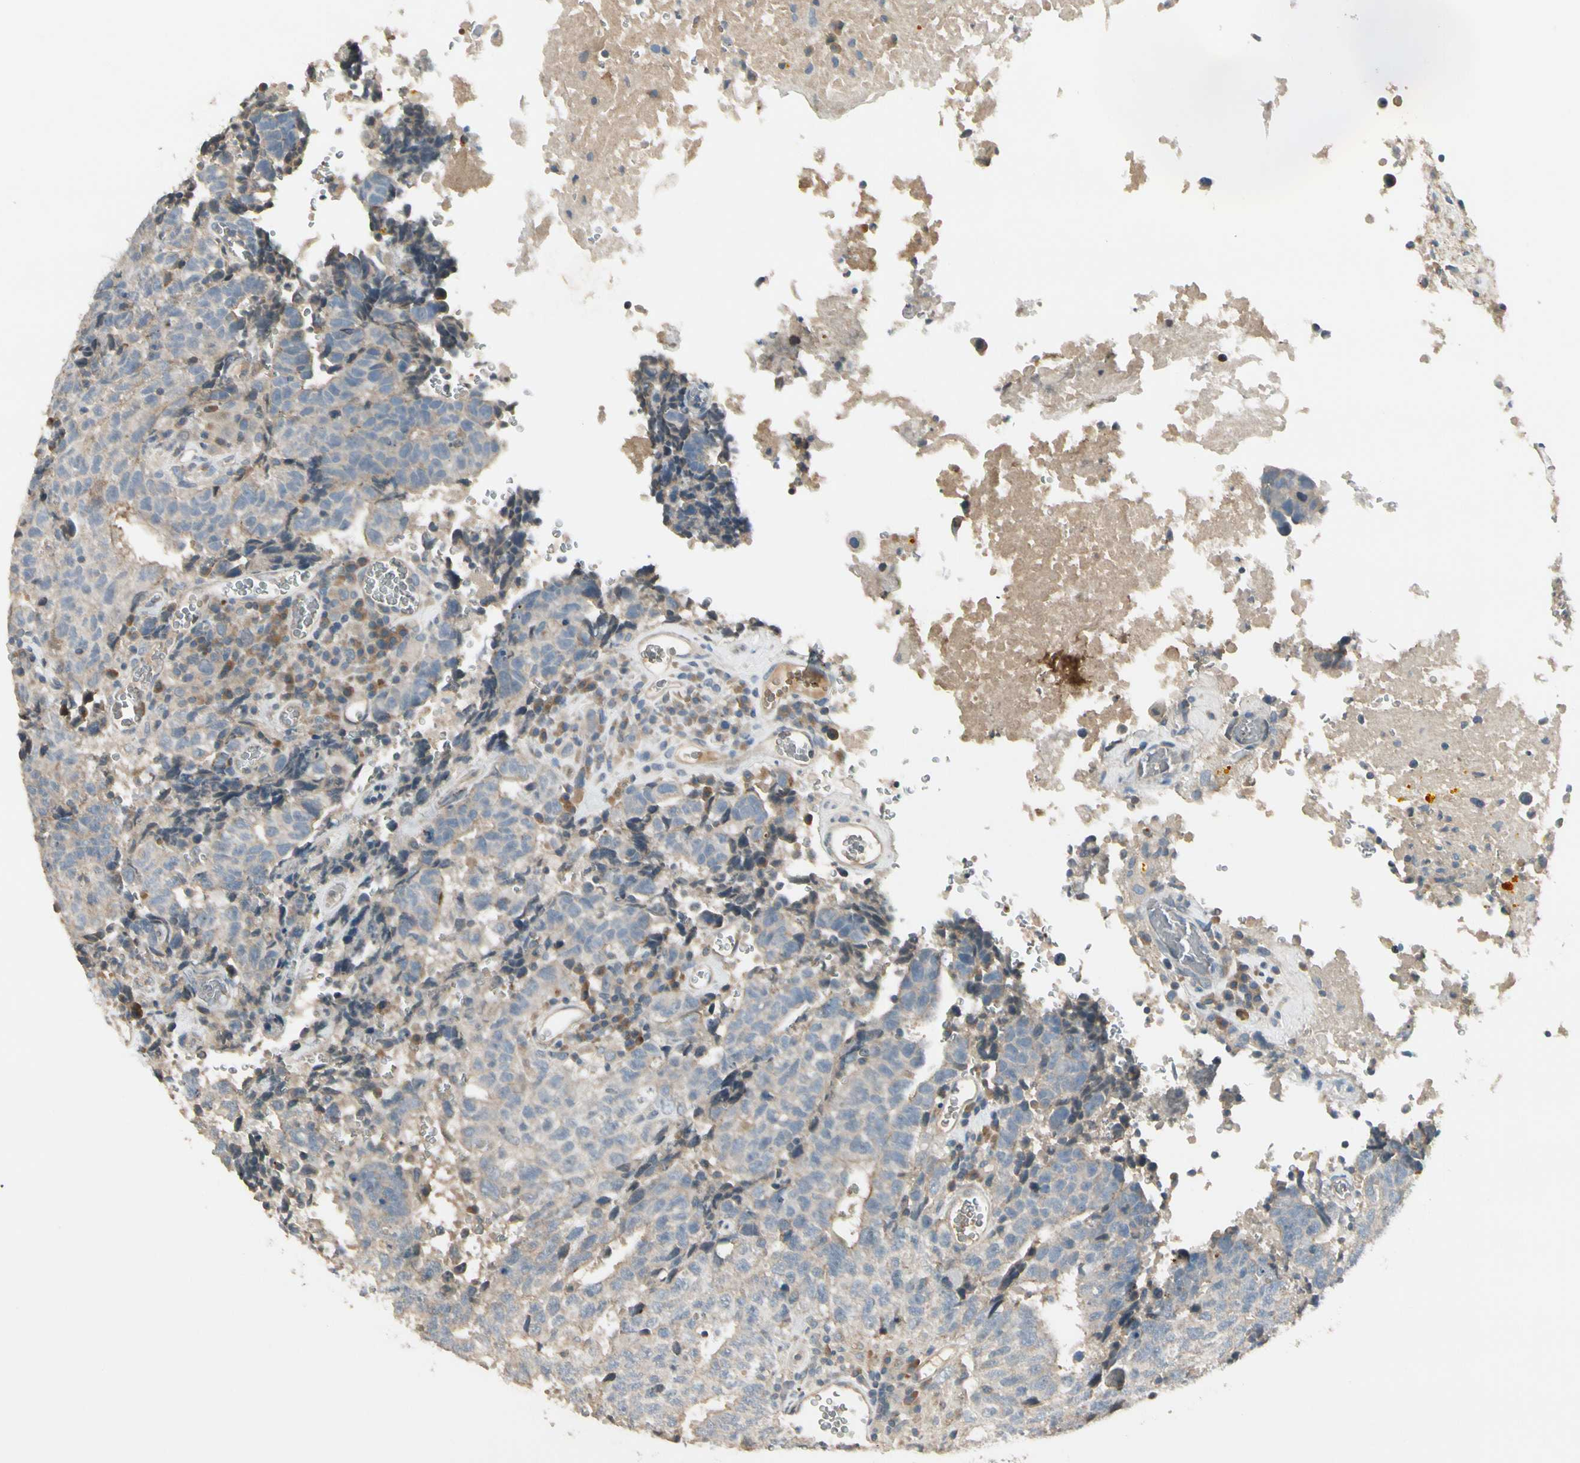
{"staining": {"intensity": "weak", "quantity": "<25%", "location": "cytoplasmic/membranous"}, "tissue": "testis cancer", "cell_type": "Tumor cells", "image_type": "cancer", "snomed": [{"axis": "morphology", "description": "Necrosis, NOS"}, {"axis": "morphology", "description": "Carcinoma, Embryonal, NOS"}, {"axis": "topography", "description": "Testis"}], "caption": "An immunohistochemistry photomicrograph of embryonal carcinoma (testis) is shown. There is no staining in tumor cells of embryonal carcinoma (testis).", "gene": "PPP3CB", "patient": {"sex": "male", "age": 19}}